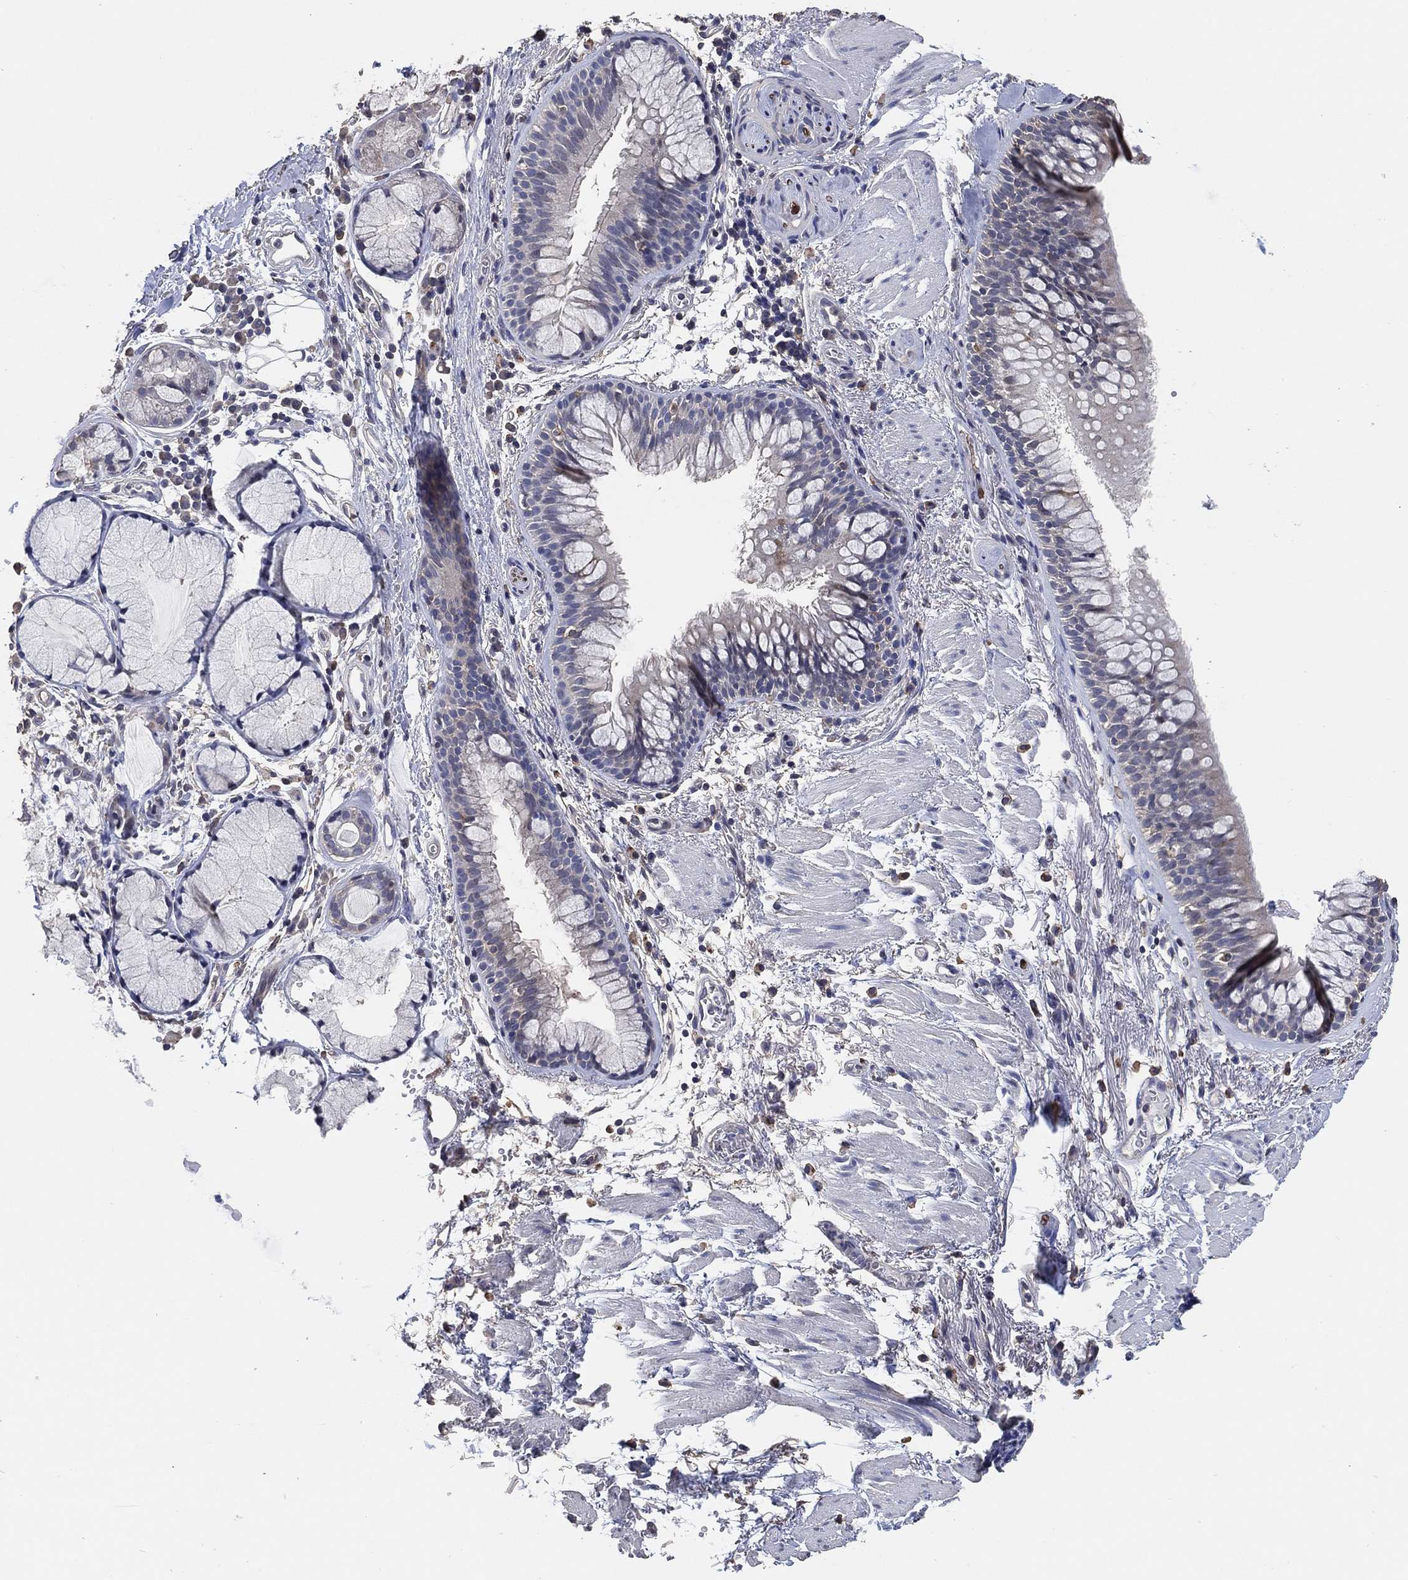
{"staining": {"intensity": "negative", "quantity": "none", "location": "none"}, "tissue": "bronchus", "cell_type": "Respiratory epithelial cells", "image_type": "normal", "snomed": [{"axis": "morphology", "description": "Normal tissue, NOS"}, {"axis": "morphology", "description": "Squamous cell carcinoma, NOS"}, {"axis": "topography", "description": "Cartilage tissue"}, {"axis": "topography", "description": "Bronchus"}], "caption": "Immunohistochemical staining of unremarkable bronchus demonstrates no significant positivity in respiratory epithelial cells. Brightfield microscopy of immunohistochemistry stained with DAB (3,3'-diaminobenzidine) (brown) and hematoxylin (blue), captured at high magnification.", "gene": "KLK5", "patient": {"sex": "male", "age": 72}}